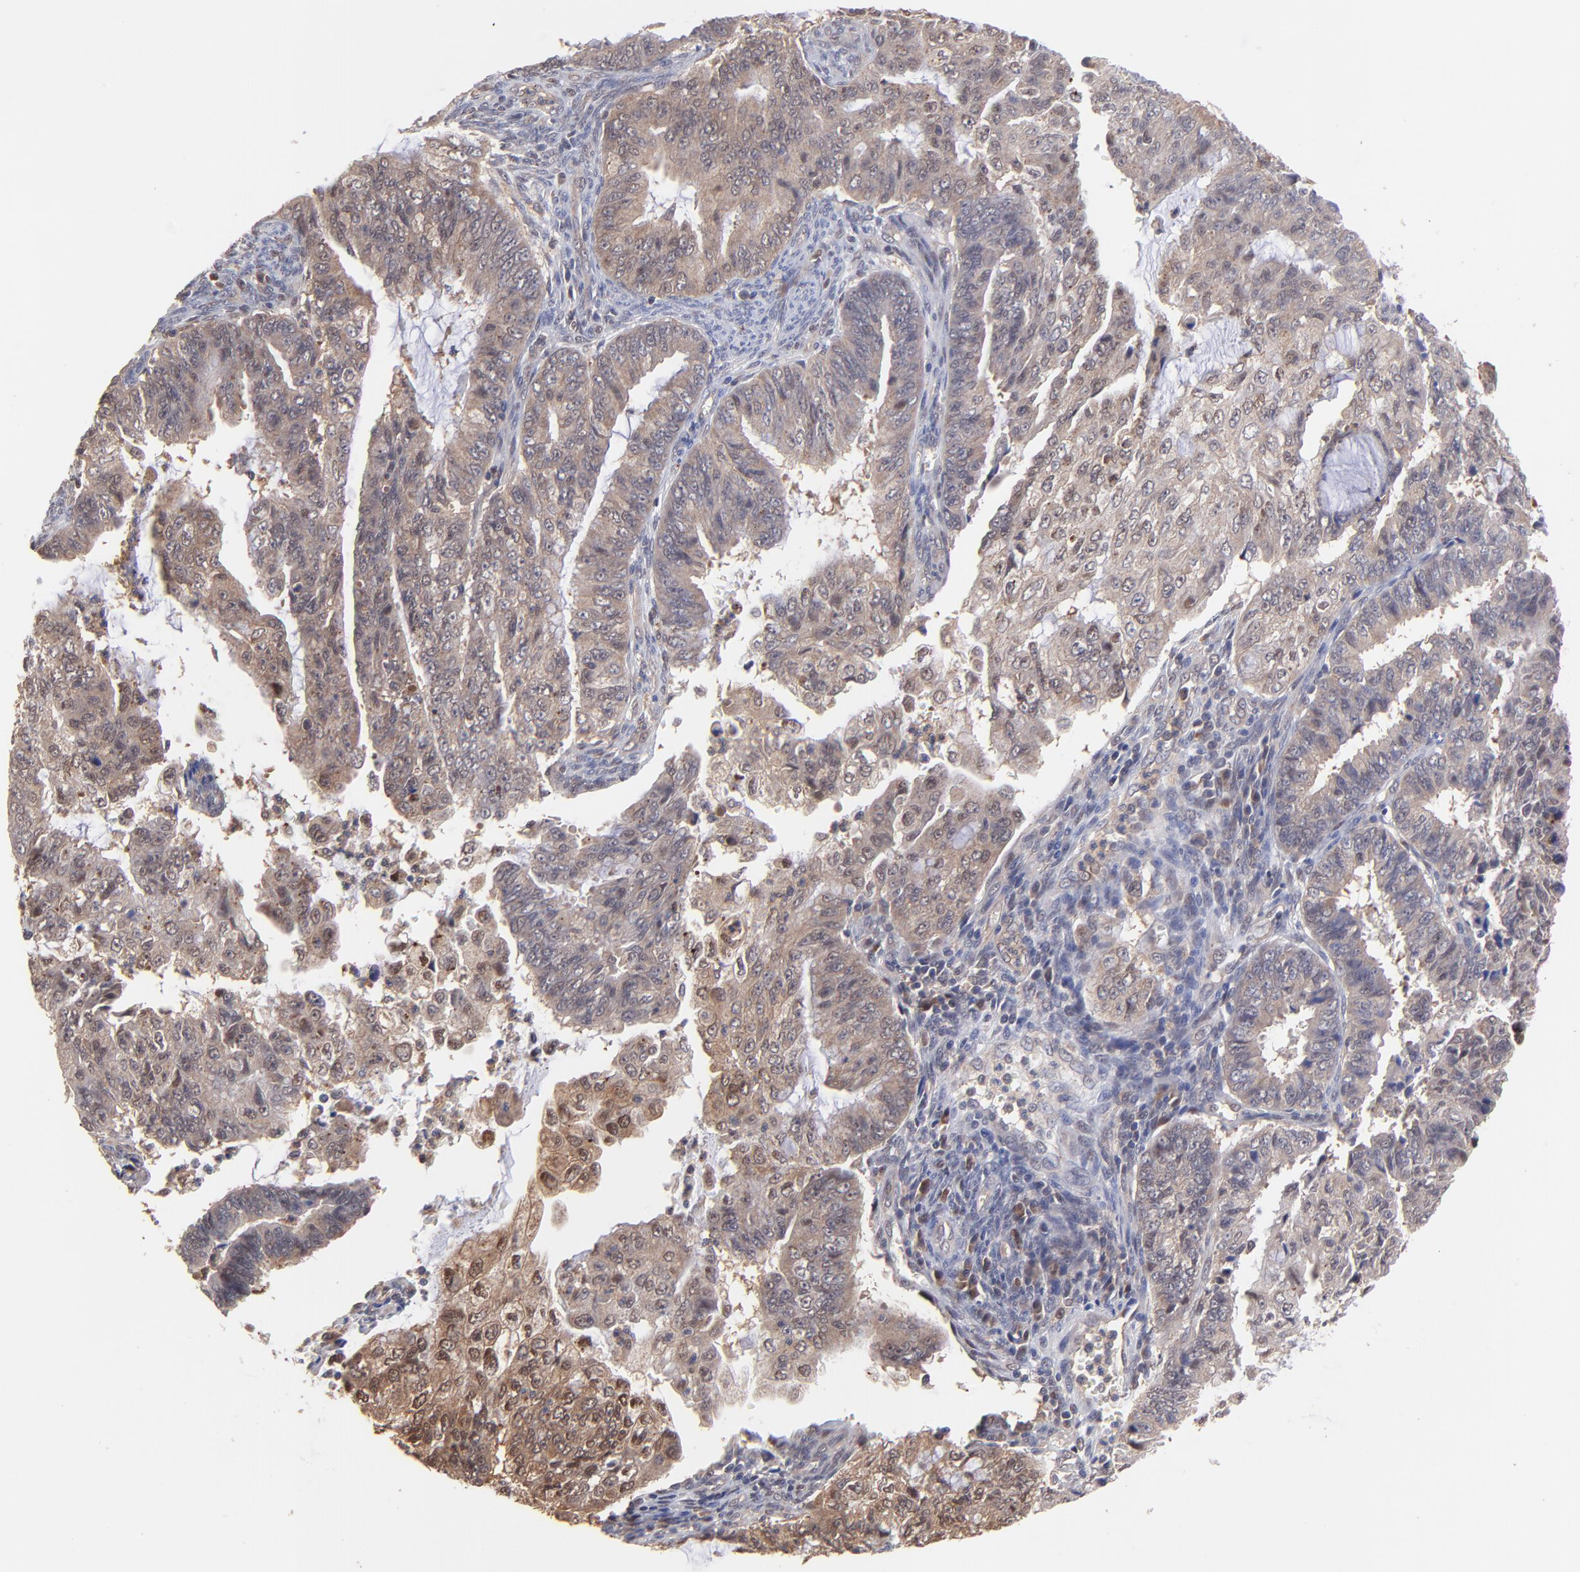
{"staining": {"intensity": "moderate", "quantity": ">75%", "location": "cytoplasmic/membranous"}, "tissue": "endometrial cancer", "cell_type": "Tumor cells", "image_type": "cancer", "snomed": [{"axis": "morphology", "description": "Adenocarcinoma, NOS"}, {"axis": "topography", "description": "Endometrium"}], "caption": "Endometrial cancer was stained to show a protein in brown. There is medium levels of moderate cytoplasmic/membranous expression in approximately >75% of tumor cells.", "gene": "PSMA6", "patient": {"sex": "female", "age": 75}}